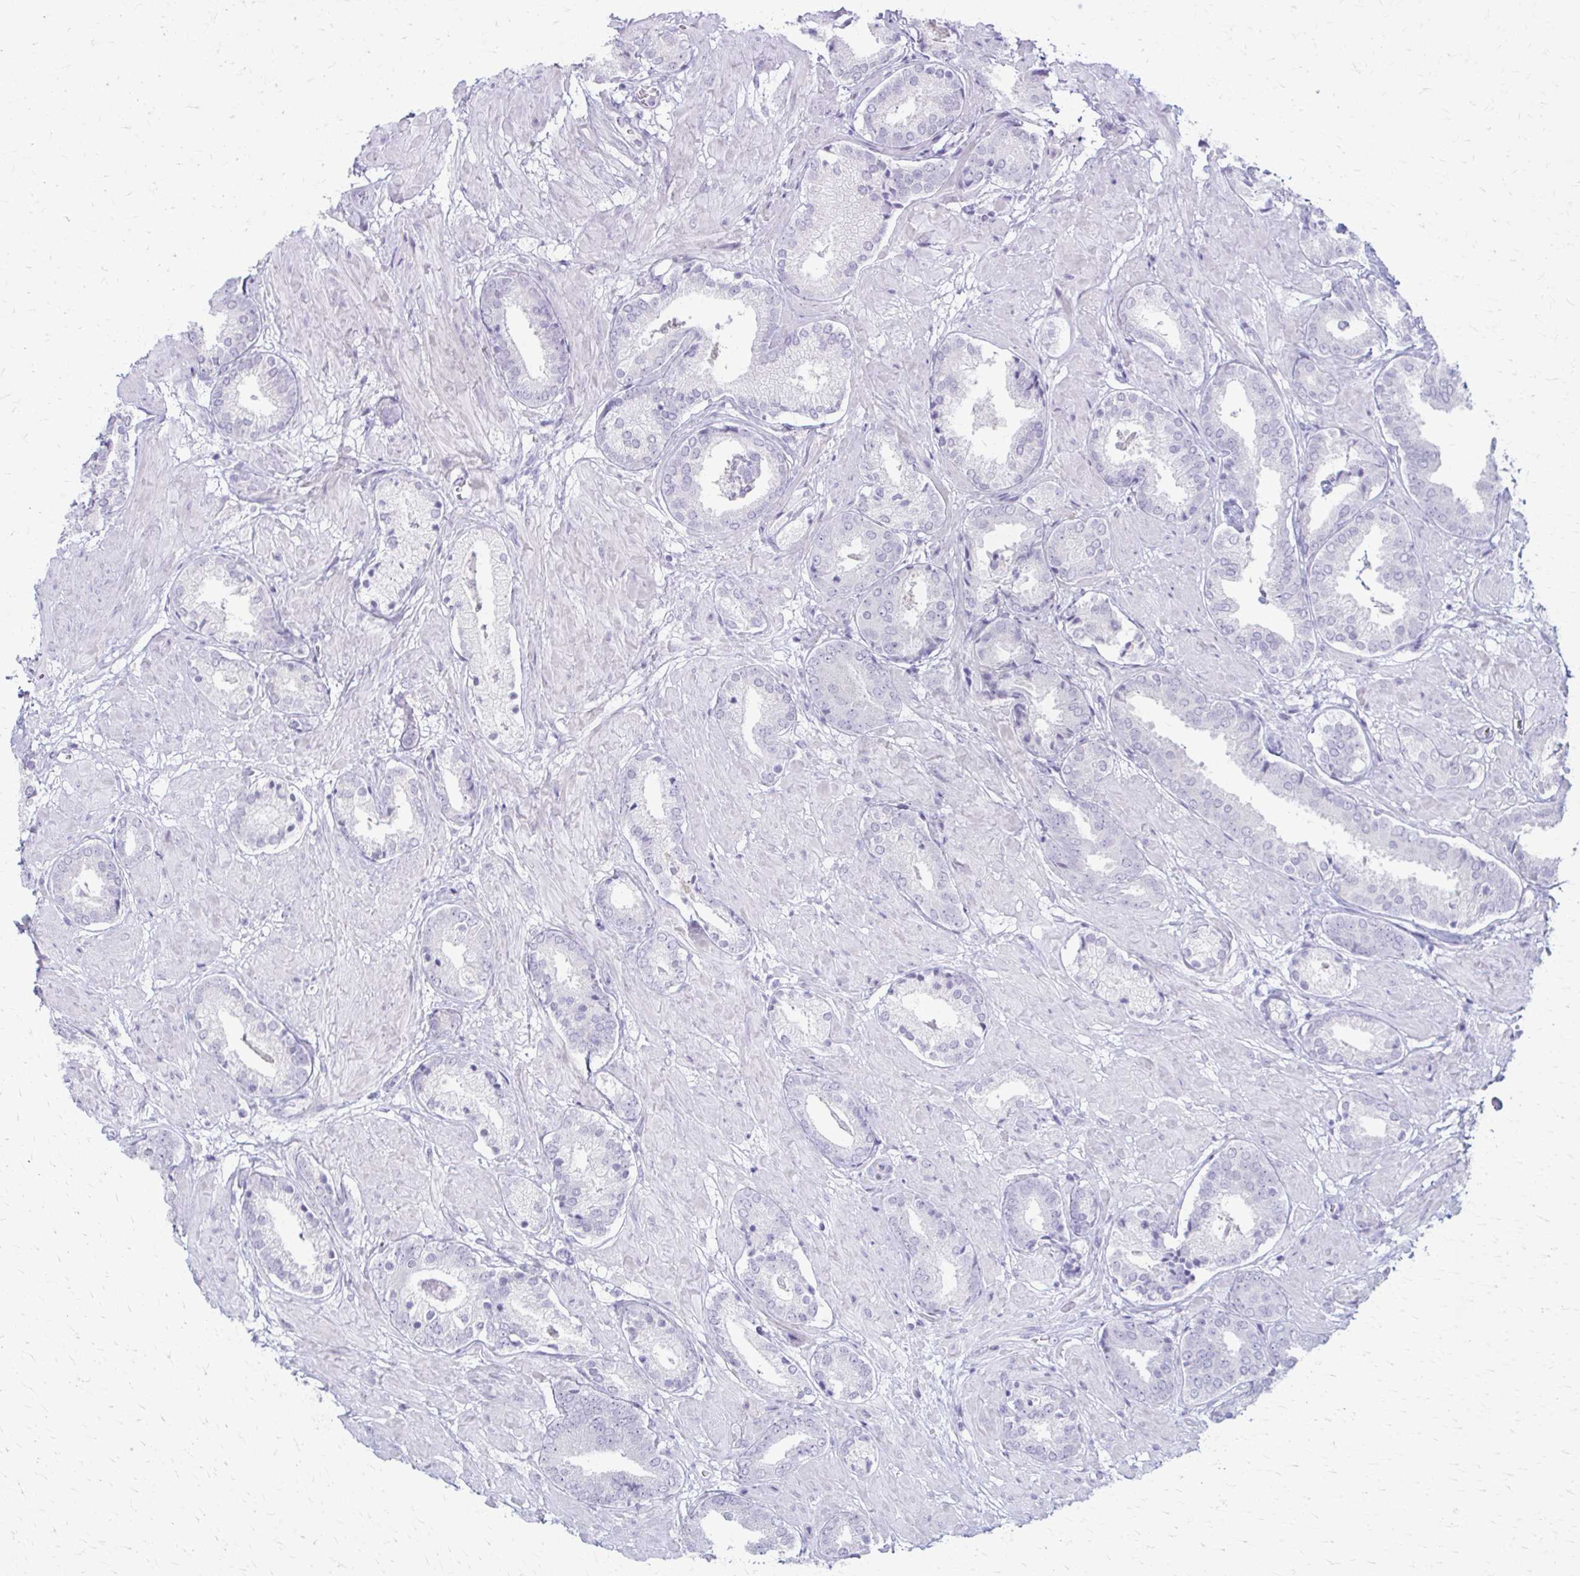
{"staining": {"intensity": "negative", "quantity": "none", "location": "none"}, "tissue": "prostate cancer", "cell_type": "Tumor cells", "image_type": "cancer", "snomed": [{"axis": "morphology", "description": "Adenocarcinoma, High grade"}, {"axis": "topography", "description": "Prostate"}], "caption": "This is a photomicrograph of IHC staining of prostate cancer, which shows no staining in tumor cells.", "gene": "LDLRAP1", "patient": {"sex": "male", "age": 56}}